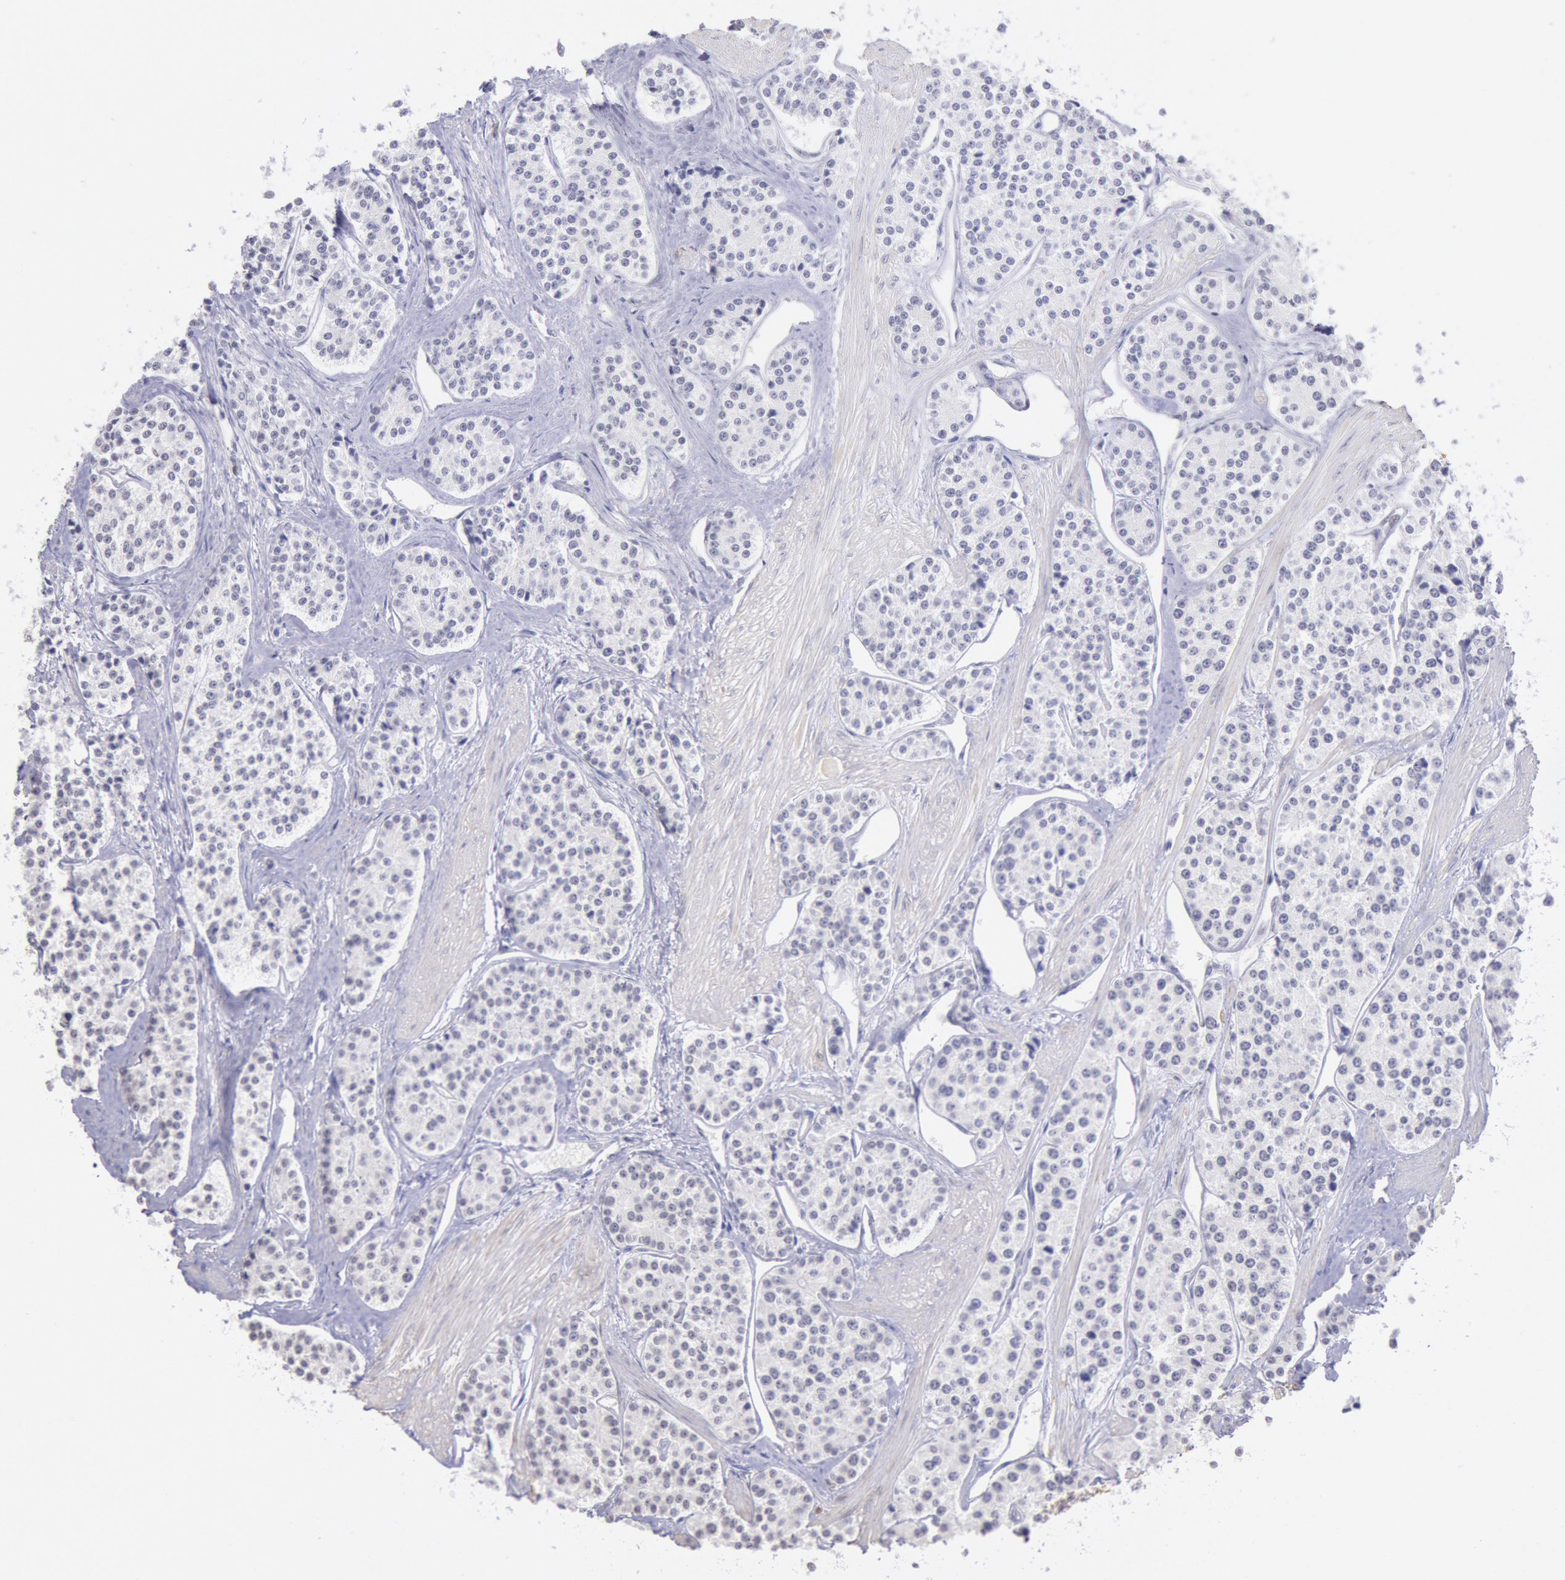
{"staining": {"intensity": "negative", "quantity": "none", "location": "none"}, "tissue": "carcinoid", "cell_type": "Tumor cells", "image_type": "cancer", "snomed": [{"axis": "morphology", "description": "Carcinoid, malignant, NOS"}, {"axis": "topography", "description": "Stomach"}], "caption": "Immunohistochemical staining of carcinoid displays no significant staining in tumor cells. (DAB (3,3'-diaminobenzidine) immunohistochemistry visualized using brightfield microscopy, high magnification).", "gene": "MYH7", "patient": {"sex": "female", "age": 76}}